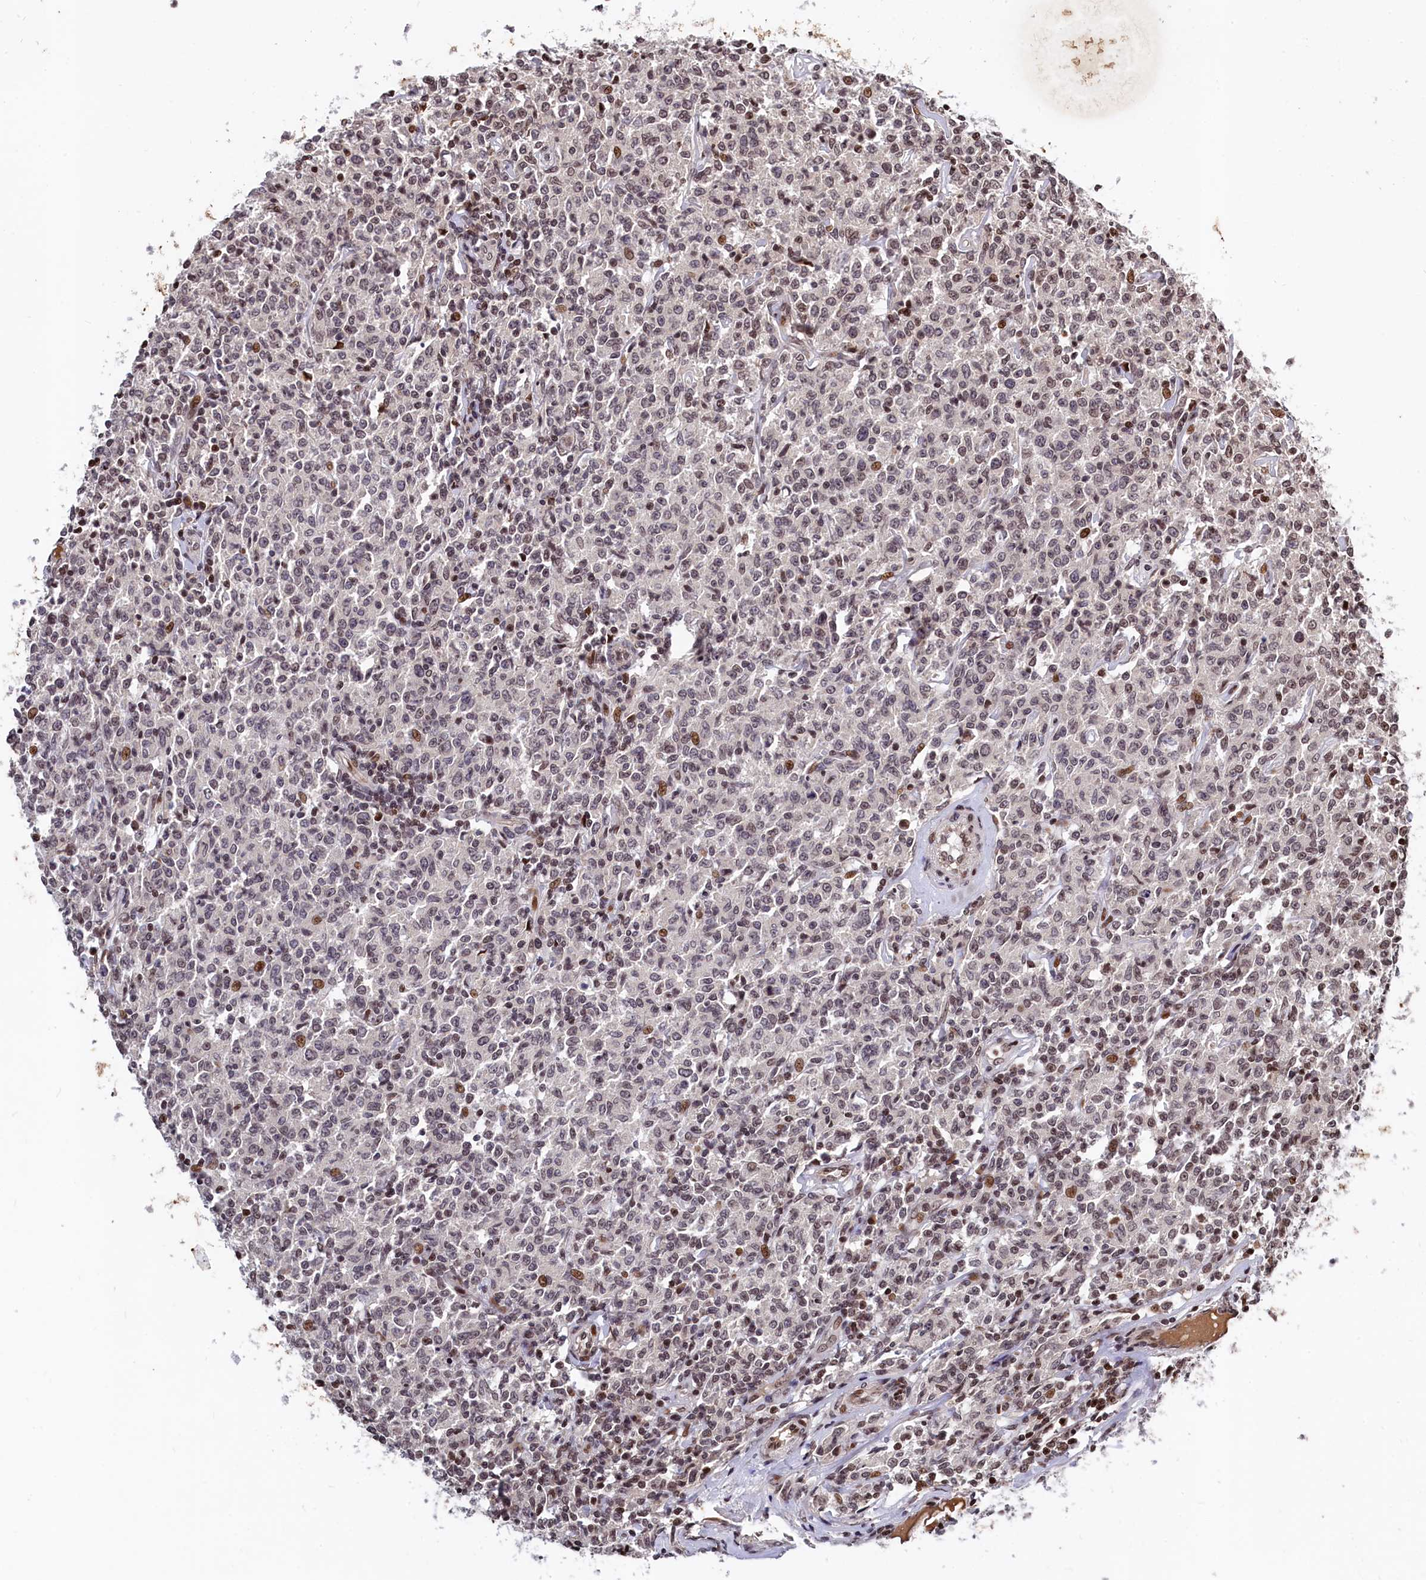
{"staining": {"intensity": "weak", "quantity": "25%-75%", "location": "nuclear"}, "tissue": "lymphoma", "cell_type": "Tumor cells", "image_type": "cancer", "snomed": [{"axis": "morphology", "description": "Malignant lymphoma, non-Hodgkin's type, Low grade"}, {"axis": "topography", "description": "Small intestine"}], "caption": "Low-grade malignant lymphoma, non-Hodgkin's type stained with immunohistochemistry (IHC) shows weak nuclear staining in about 25%-75% of tumor cells.", "gene": "FAM217B", "patient": {"sex": "female", "age": 59}}